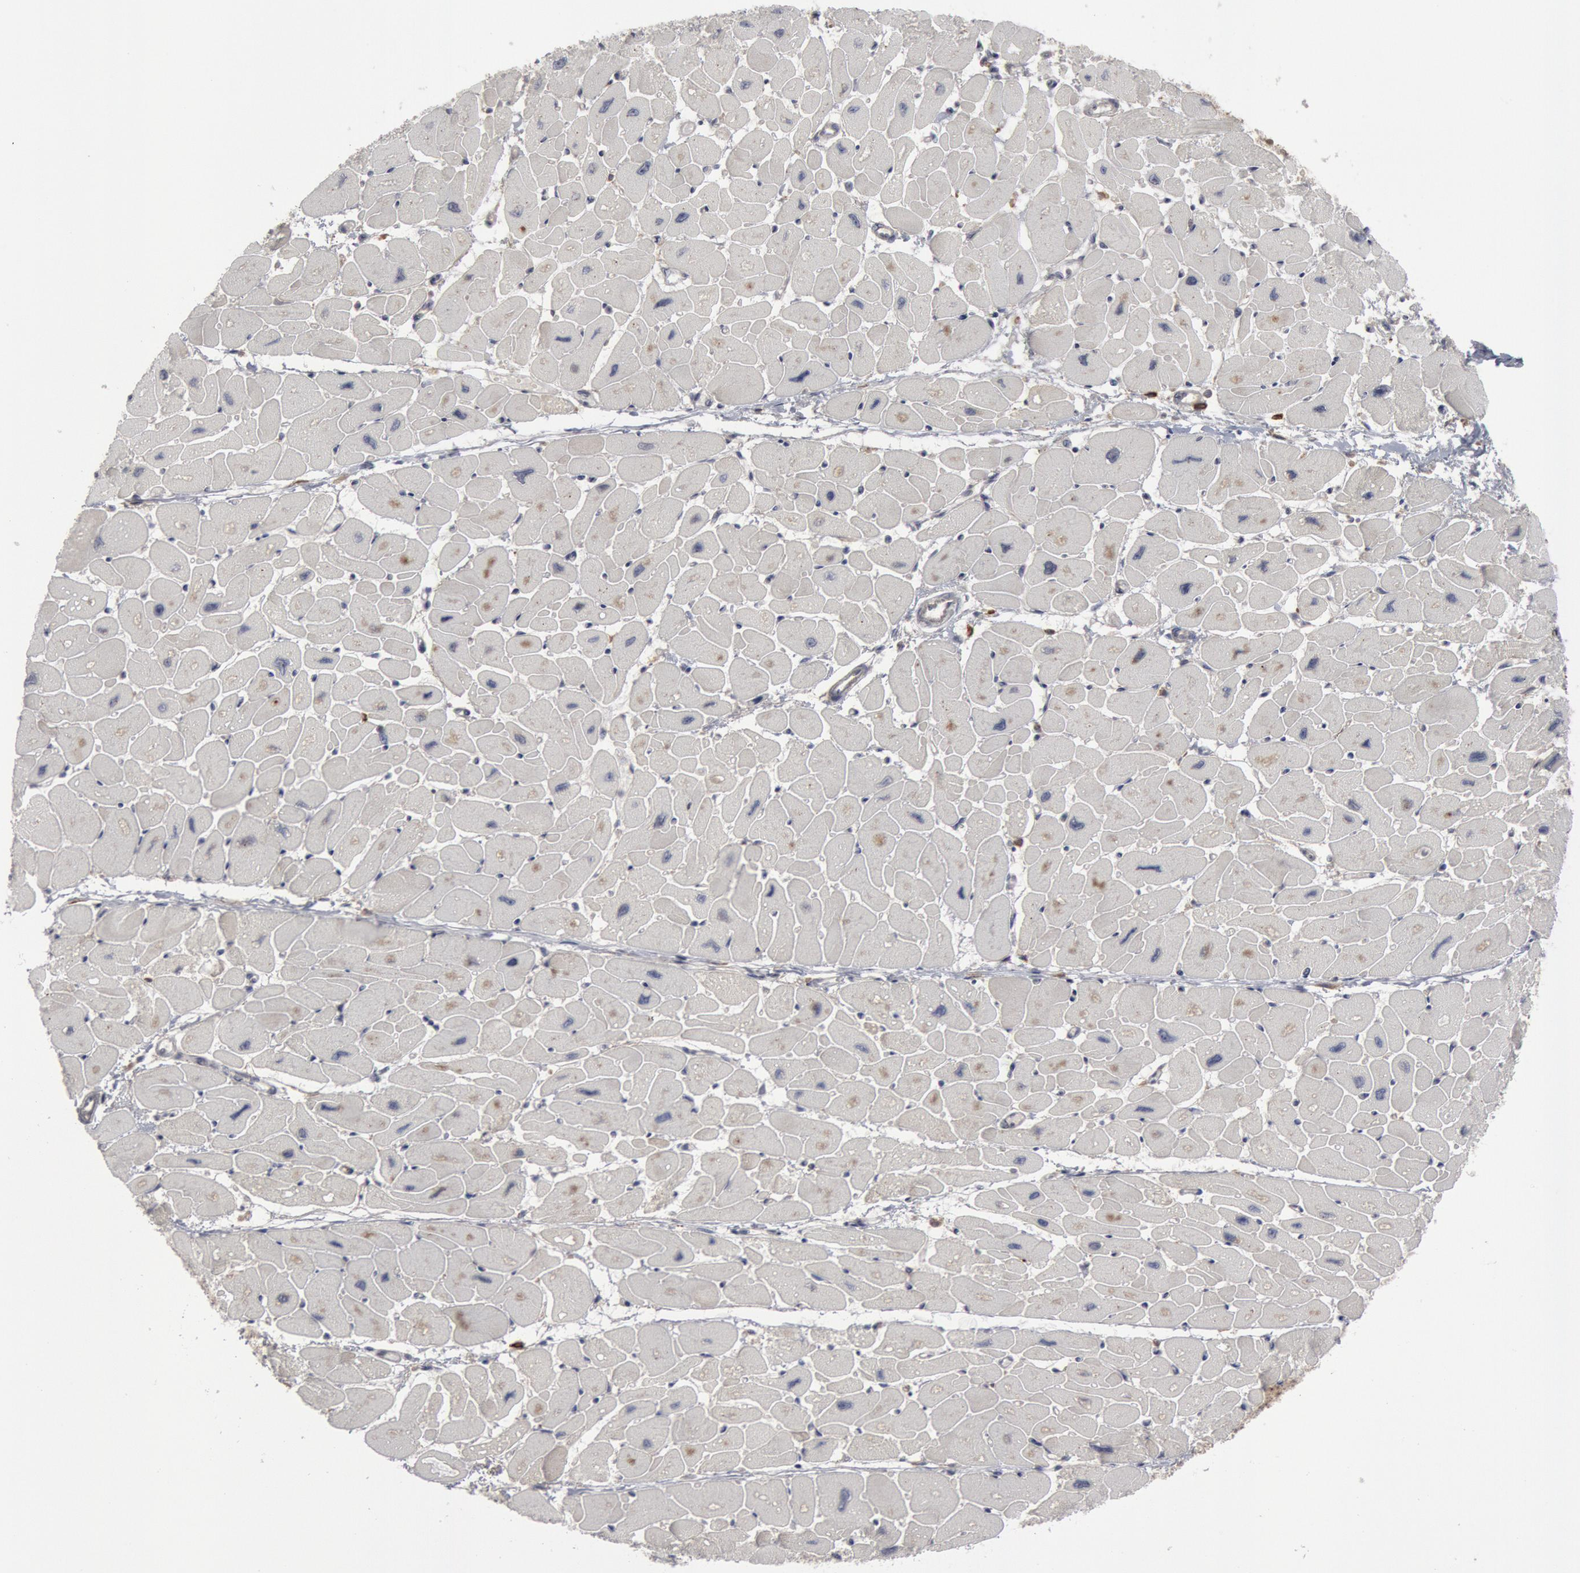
{"staining": {"intensity": "negative", "quantity": "none", "location": "none"}, "tissue": "heart muscle", "cell_type": "Cardiomyocytes", "image_type": "normal", "snomed": [{"axis": "morphology", "description": "Normal tissue, NOS"}, {"axis": "topography", "description": "Heart"}], "caption": "This is a image of immunohistochemistry (IHC) staining of benign heart muscle, which shows no staining in cardiomyocytes.", "gene": "C1QC", "patient": {"sex": "female", "age": 54}}